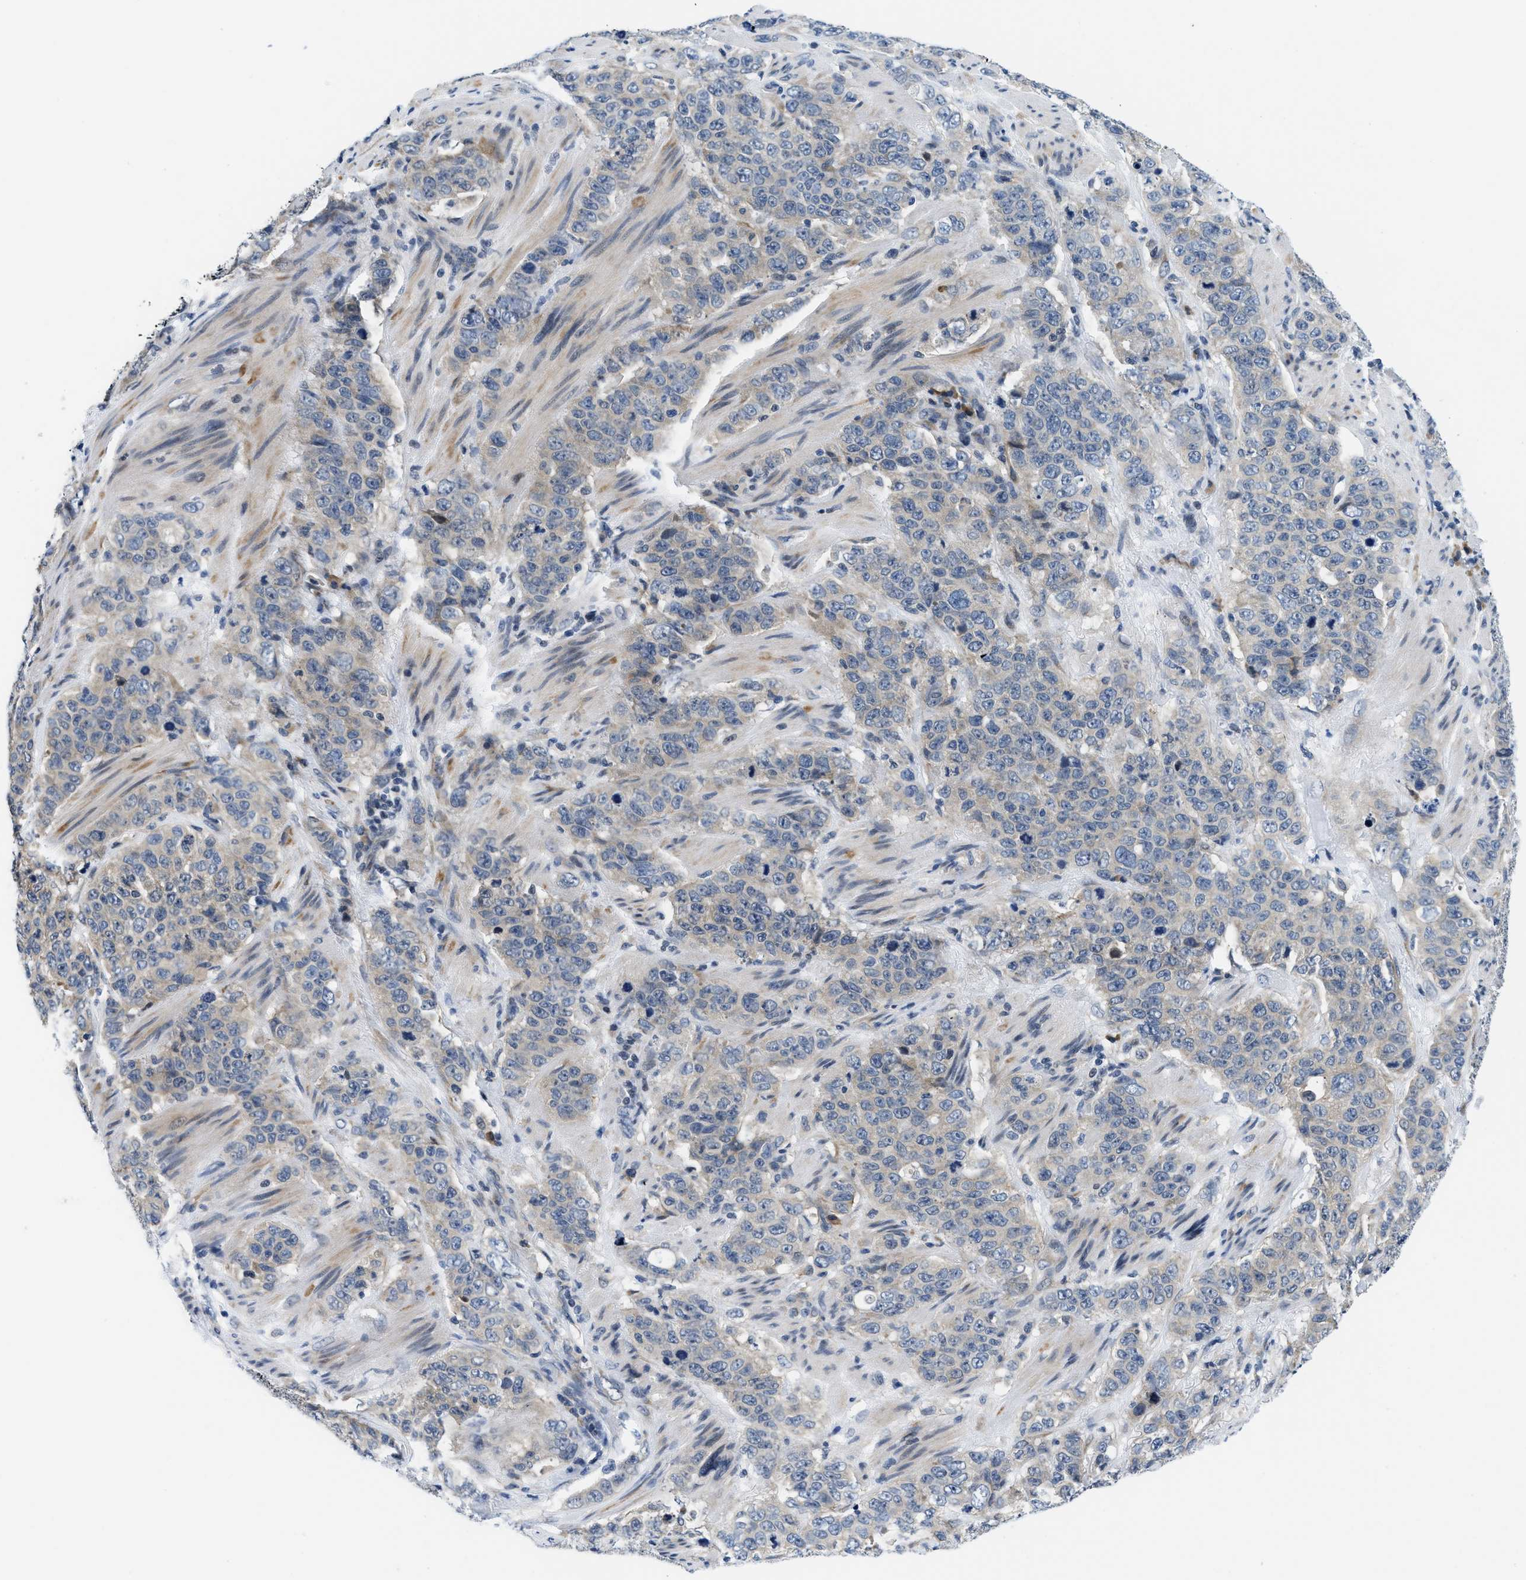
{"staining": {"intensity": "weak", "quantity": "<25%", "location": "cytoplasmic/membranous"}, "tissue": "stomach cancer", "cell_type": "Tumor cells", "image_type": "cancer", "snomed": [{"axis": "morphology", "description": "Adenocarcinoma, NOS"}, {"axis": "topography", "description": "Stomach"}], "caption": "DAB (3,3'-diaminobenzidine) immunohistochemical staining of stomach cancer (adenocarcinoma) shows no significant expression in tumor cells.", "gene": "IKBKE", "patient": {"sex": "male", "age": 48}}